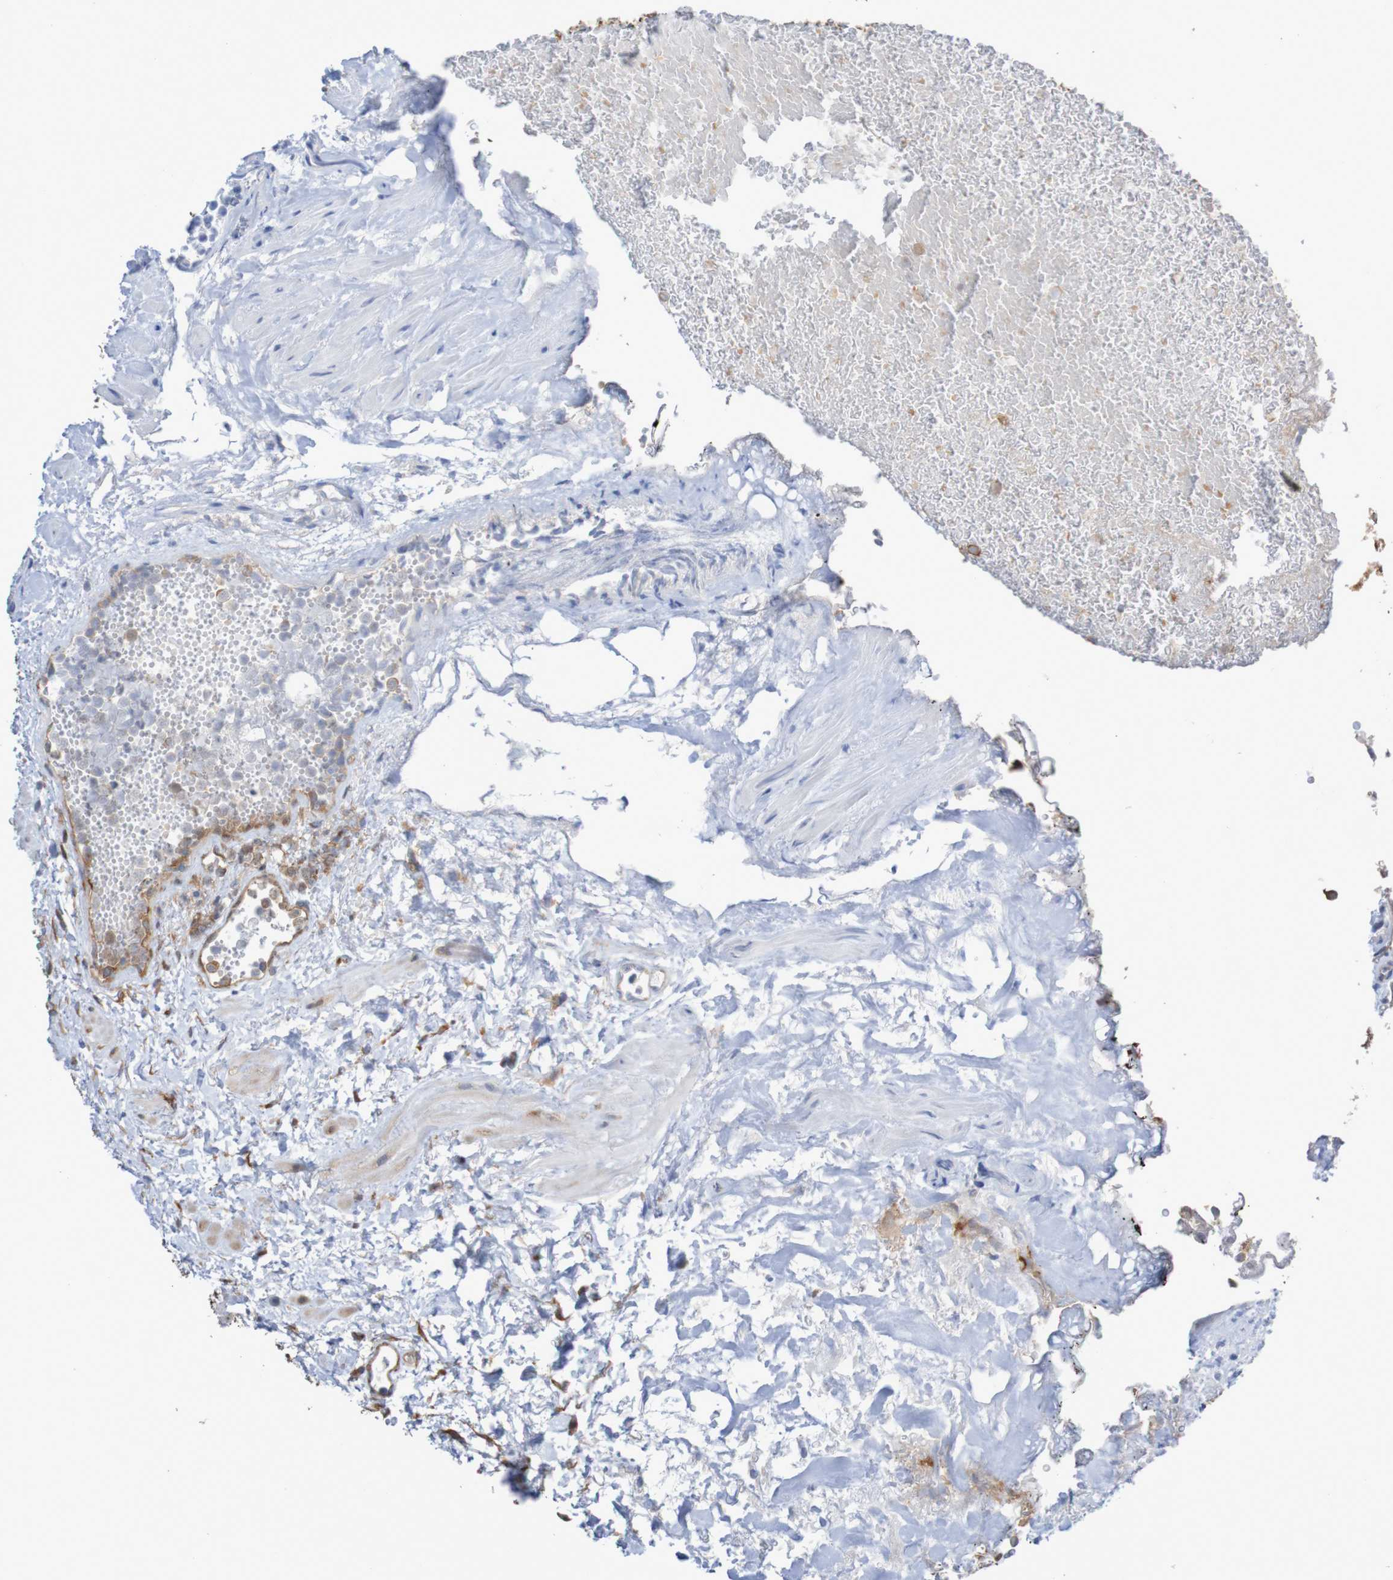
{"staining": {"intensity": "strong", "quantity": ">75%", "location": "cytoplasmic/membranous"}, "tissue": "urothelial cancer", "cell_type": "Tumor cells", "image_type": "cancer", "snomed": [{"axis": "morphology", "description": "Urothelial carcinoma, Low grade"}, {"axis": "topography", "description": "Urinary bladder"}], "caption": "IHC (DAB (3,3'-diaminobenzidine)) staining of urothelial cancer shows strong cytoplasmic/membranous protein expression in approximately >75% of tumor cells. (Brightfield microscopy of DAB IHC at high magnification).", "gene": "LRRC47", "patient": {"sex": "male", "age": 78}}